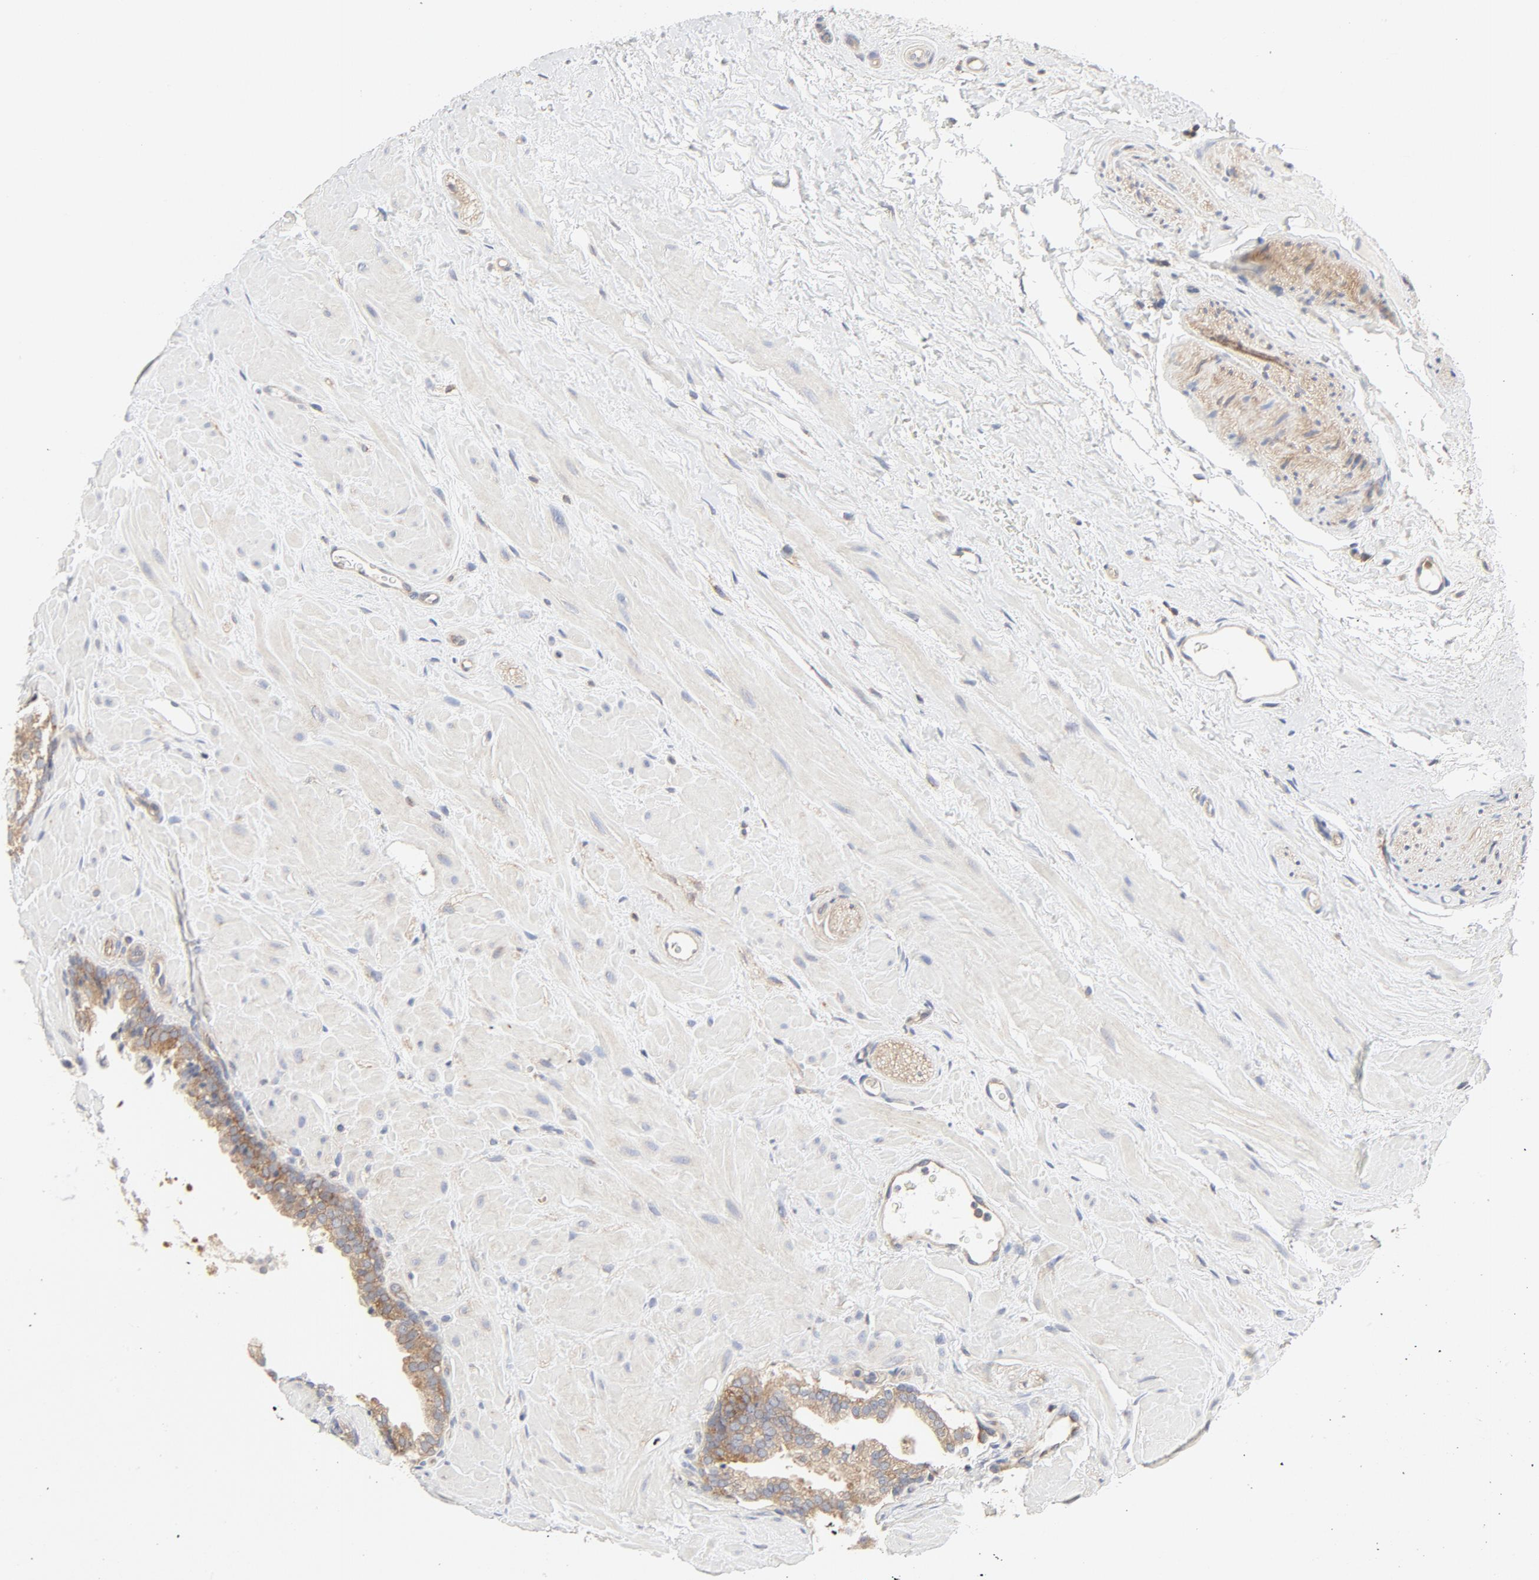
{"staining": {"intensity": "moderate", "quantity": "25%-75%", "location": "cytoplasmic/membranous"}, "tissue": "prostate", "cell_type": "Glandular cells", "image_type": "normal", "snomed": [{"axis": "morphology", "description": "Normal tissue, NOS"}, {"axis": "topography", "description": "Prostate"}], "caption": "Protein expression analysis of normal human prostate reveals moderate cytoplasmic/membranous staining in about 25%-75% of glandular cells. The protein is stained brown, and the nuclei are stained in blue (DAB (3,3'-diaminobenzidine) IHC with brightfield microscopy, high magnification).", "gene": "RABEP1", "patient": {"sex": "male", "age": 60}}